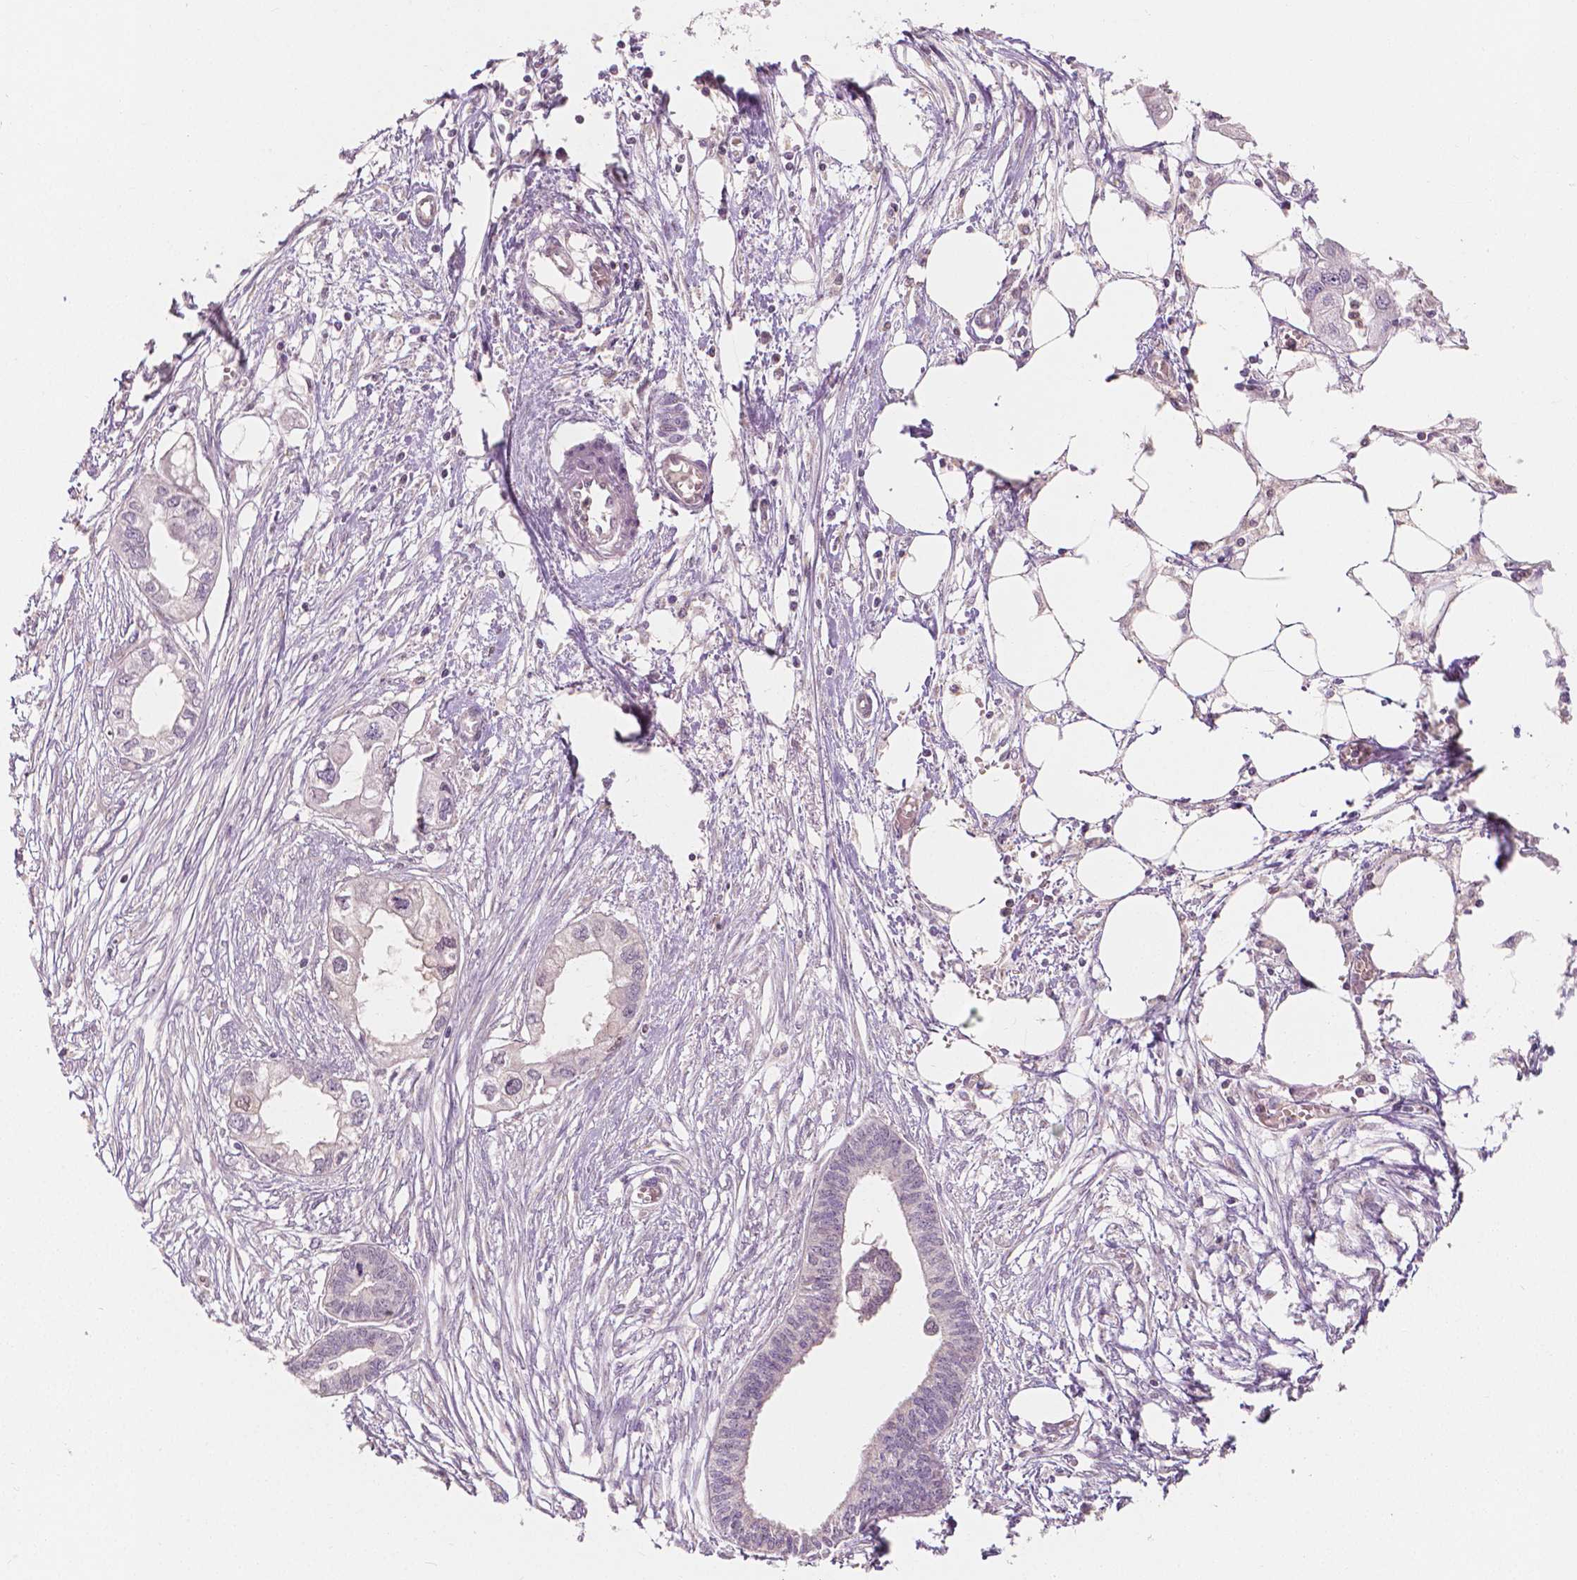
{"staining": {"intensity": "weak", "quantity": "<25%", "location": "cytoplasmic/membranous,nuclear"}, "tissue": "endometrial cancer", "cell_type": "Tumor cells", "image_type": "cancer", "snomed": [{"axis": "morphology", "description": "Adenocarcinoma, NOS"}, {"axis": "morphology", "description": "Adenocarcinoma, metastatic, NOS"}, {"axis": "topography", "description": "Adipose tissue"}, {"axis": "topography", "description": "Endometrium"}], "caption": "Immunohistochemical staining of metastatic adenocarcinoma (endometrial) reveals no significant staining in tumor cells. Nuclei are stained in blue.", "gene": "NAPRT", "patient": {"sex": "female", "age": 67}}